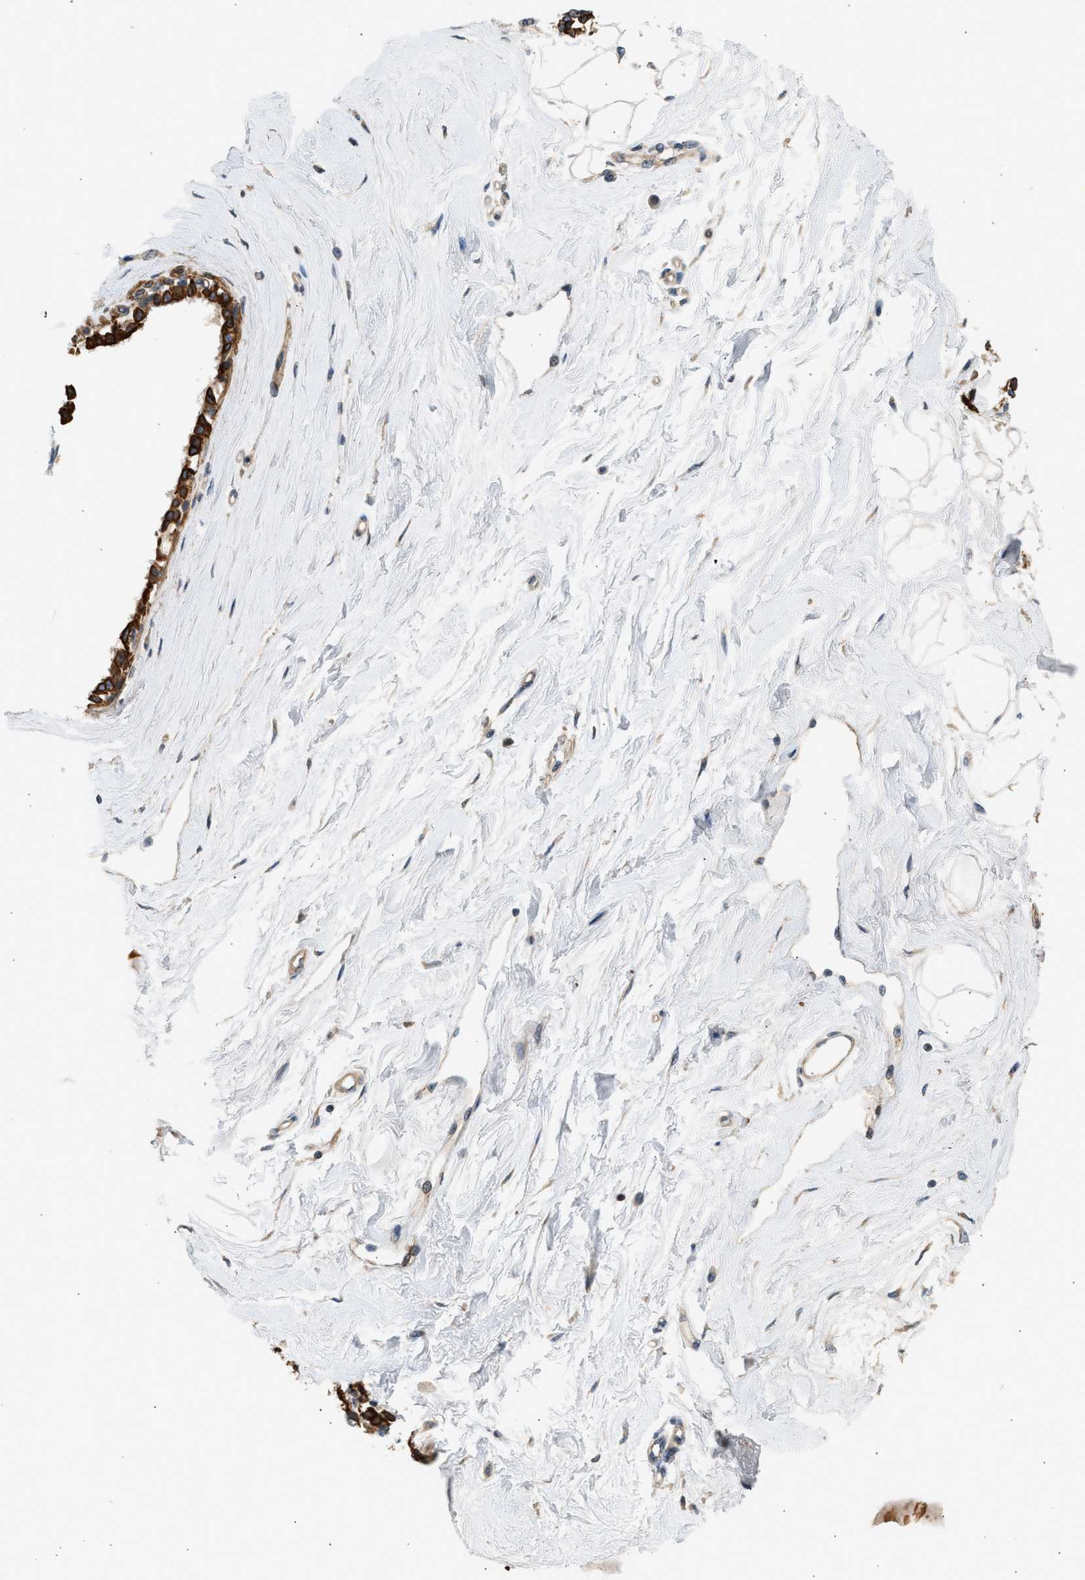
{"staining": {"intensity": "weak", "quantity": ">75%", "location": "cytoplasmic/membranous"}, "tissue": "breast", "cell_type": "Adipocytes", "image_type": "normal", "snomed": [{"axis": "morphology", "description": "Normal tissue, NOS"}, {"axis": "topography", "description": "Breast"}], "caption": "Weak cytoplasmic/membranous positivity is present in about >75% of adipocytes in benign breast.", "gene": "WDR31", "patient": {"sex": "female", "age": 45}}